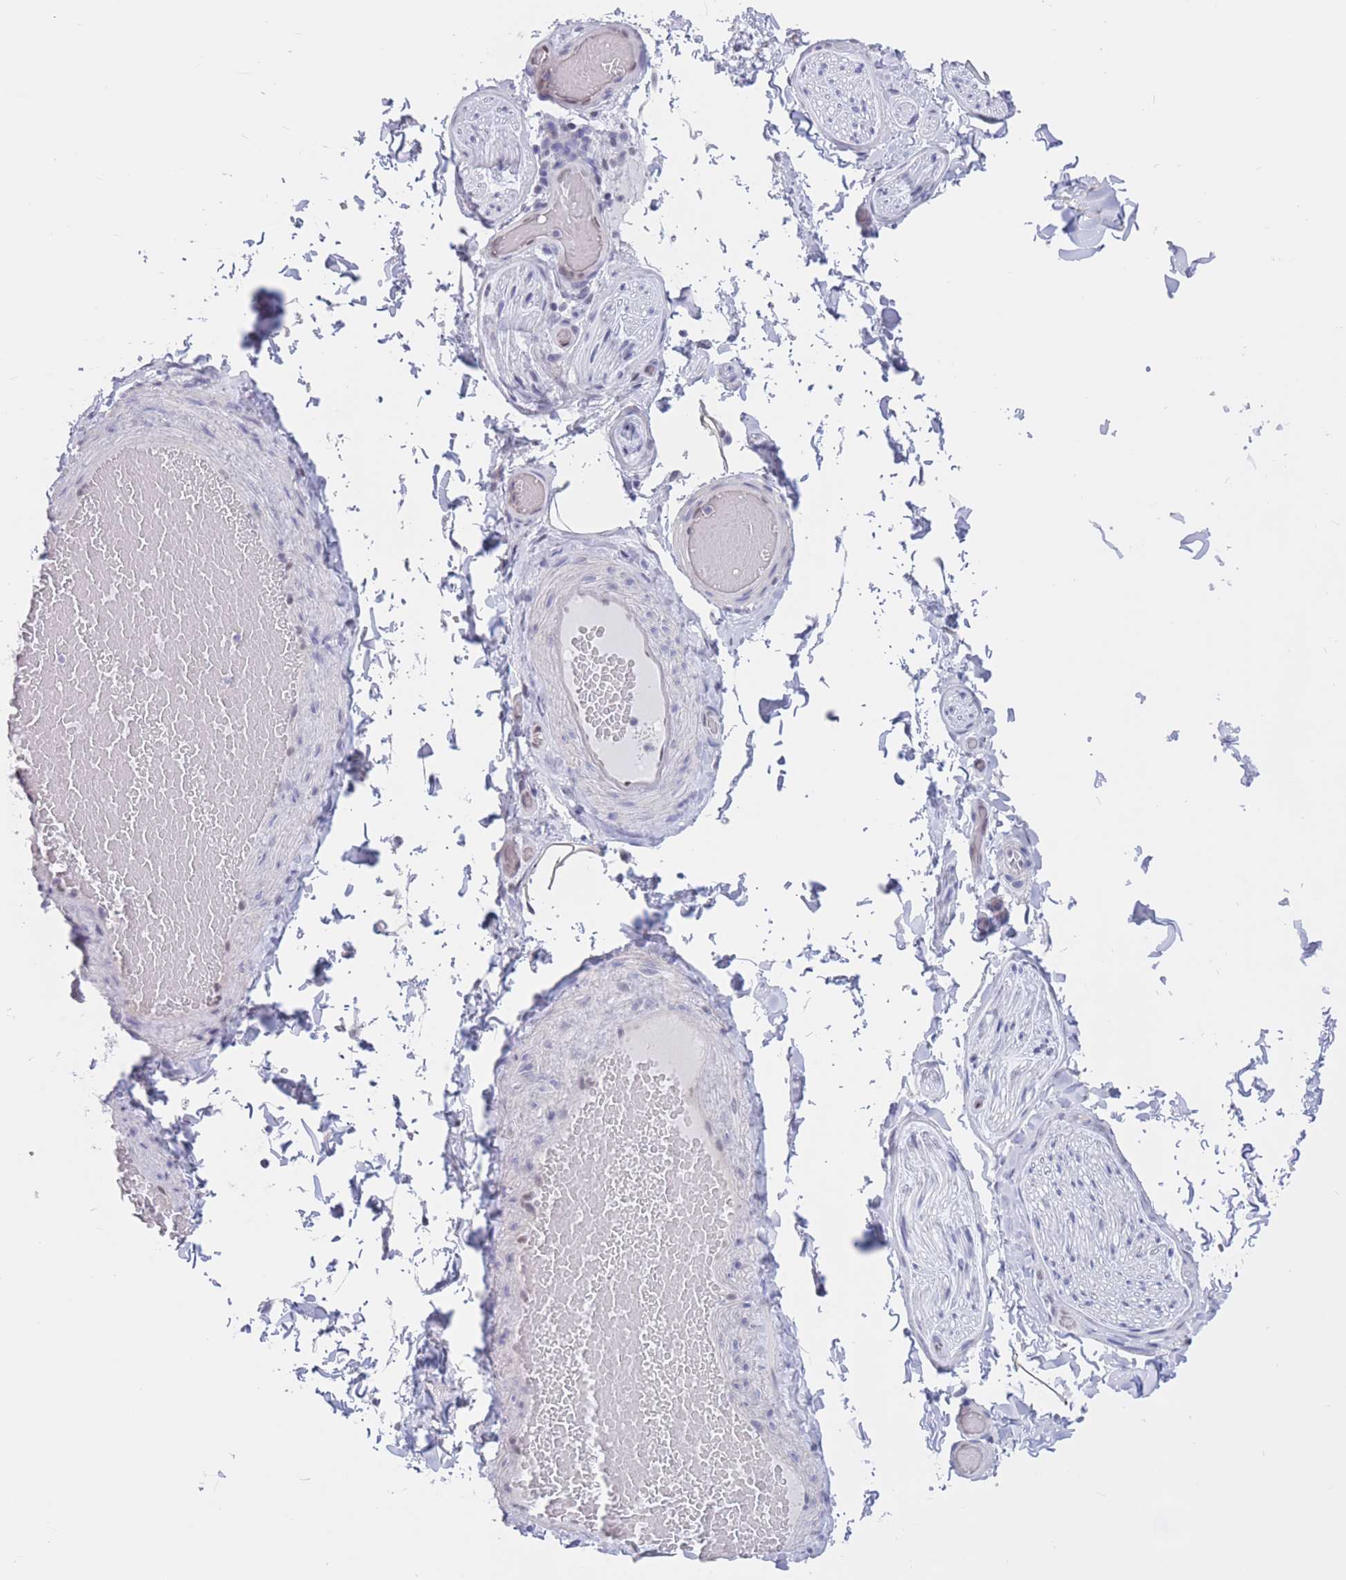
{"staining": {"intensity": "negative", "quantity": "none", "location": "none"}, "tissue": "adipose tissue", "cell_type": "Adipocytes", "image_type": "normal", "snomed": [{"axis": "morphology", "description": "Normal tissue, NOS"}, {"axis": "topography", "description": "Soft tissue"}, {"axis": "topography", "description": "Vascular tissue"}, {"axis": "topography", "description": "Peripheral nerve tissue"}], "caption": "IHC image of benign adipose tissue stained for a protein (brown), which reveals no expression in adipocytes. Brightfield microscopy of IHC stained with DAB (3,3'-diaminobenzidine) (brown) and hematoxylin (blue), captured at high magnification.", "gene": "NASP", "patient": {"sex": "male", "age": 32}}